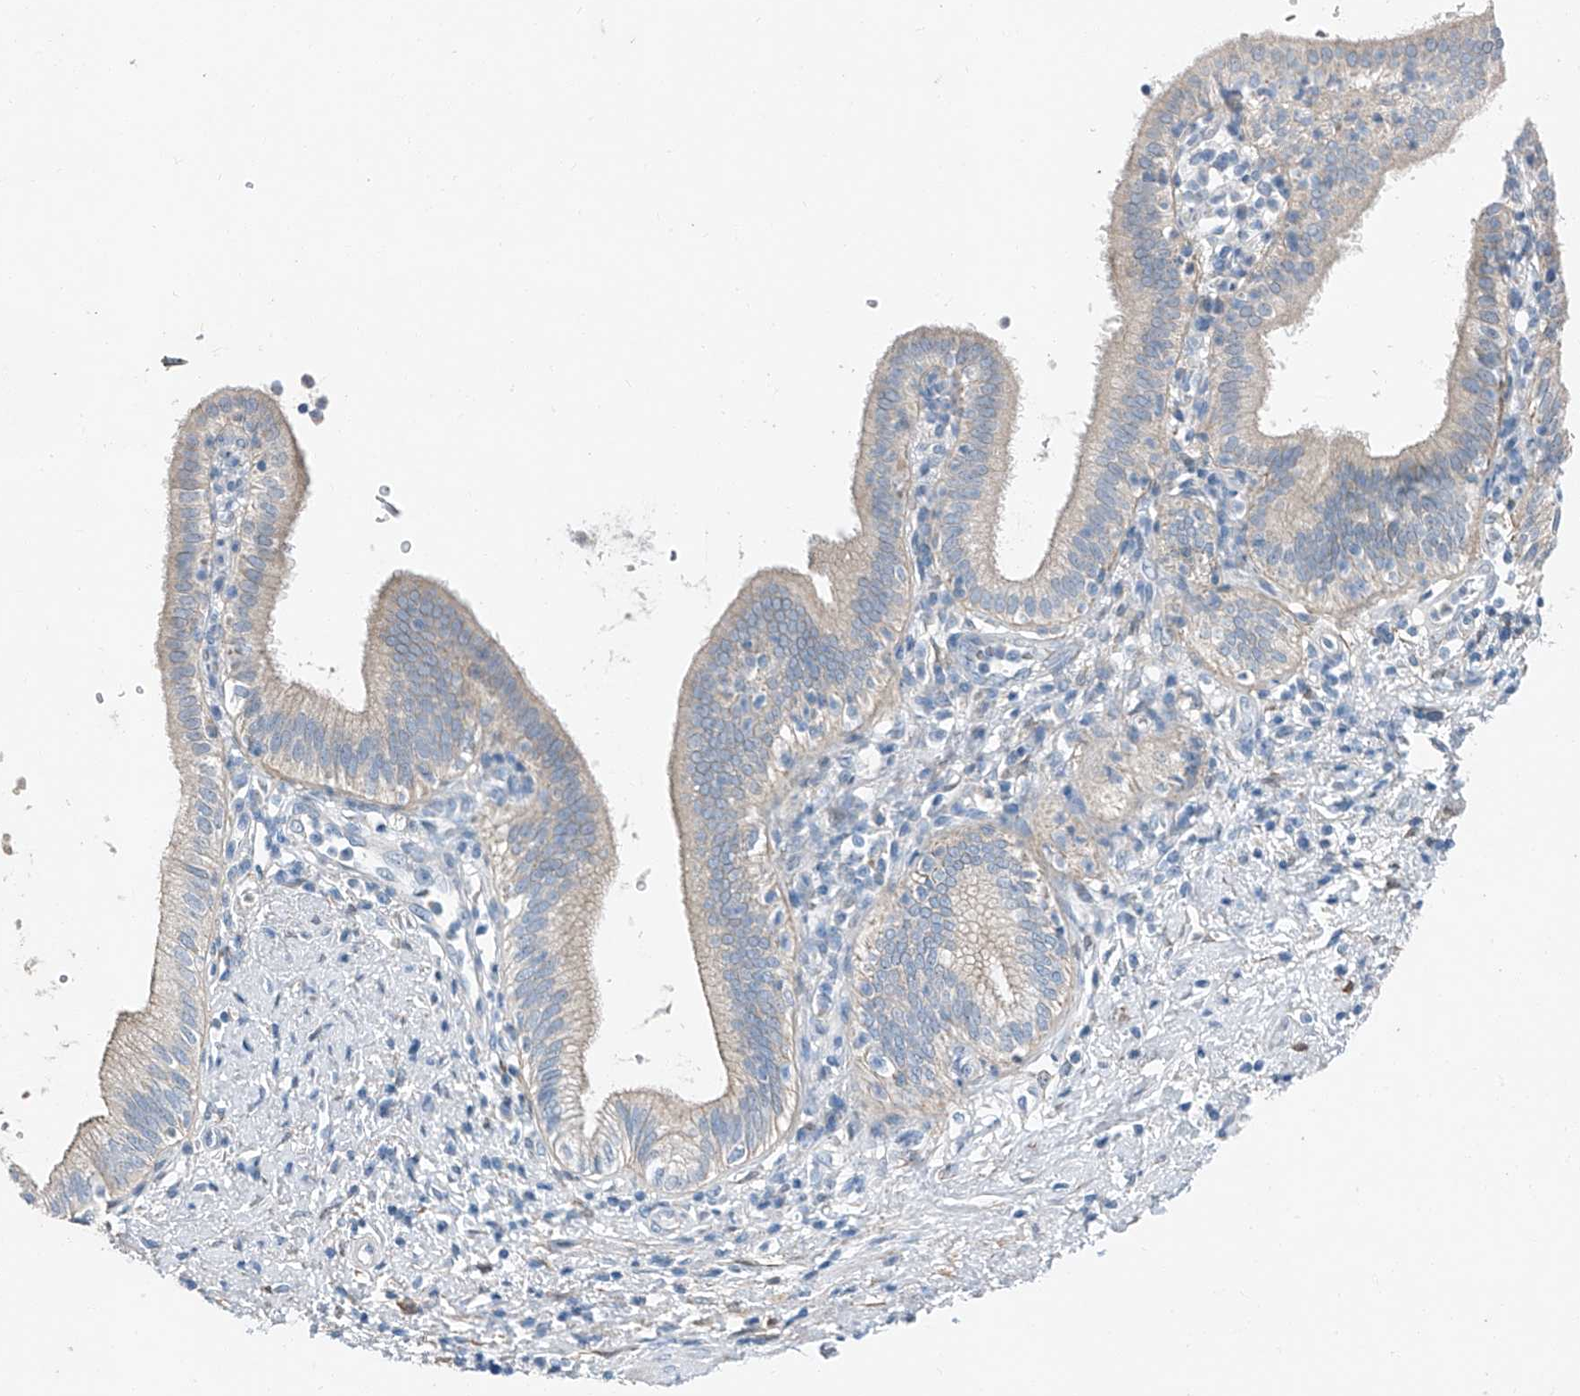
{"staining": {"intensity": "weak", "quantity": "<25%", "location": "cytoplasmic/membranous"}, "tissue": "pancreatic cancer", "cell_type": "Tumor cells", "image_type": "cancer", "snomed": [{"axis": "morphology", "description": "Adenocarcinoma, NOS"}, {"axis": "topography", "description": "Pancreas"}], "caption": "This is an immunohistochemistry micrograph of pancreatic cancer (adenocarcinoma). There is no staining in tumor cells.", "gene": "MDGA1", "patient": {"sex": "female", "age": 73}}